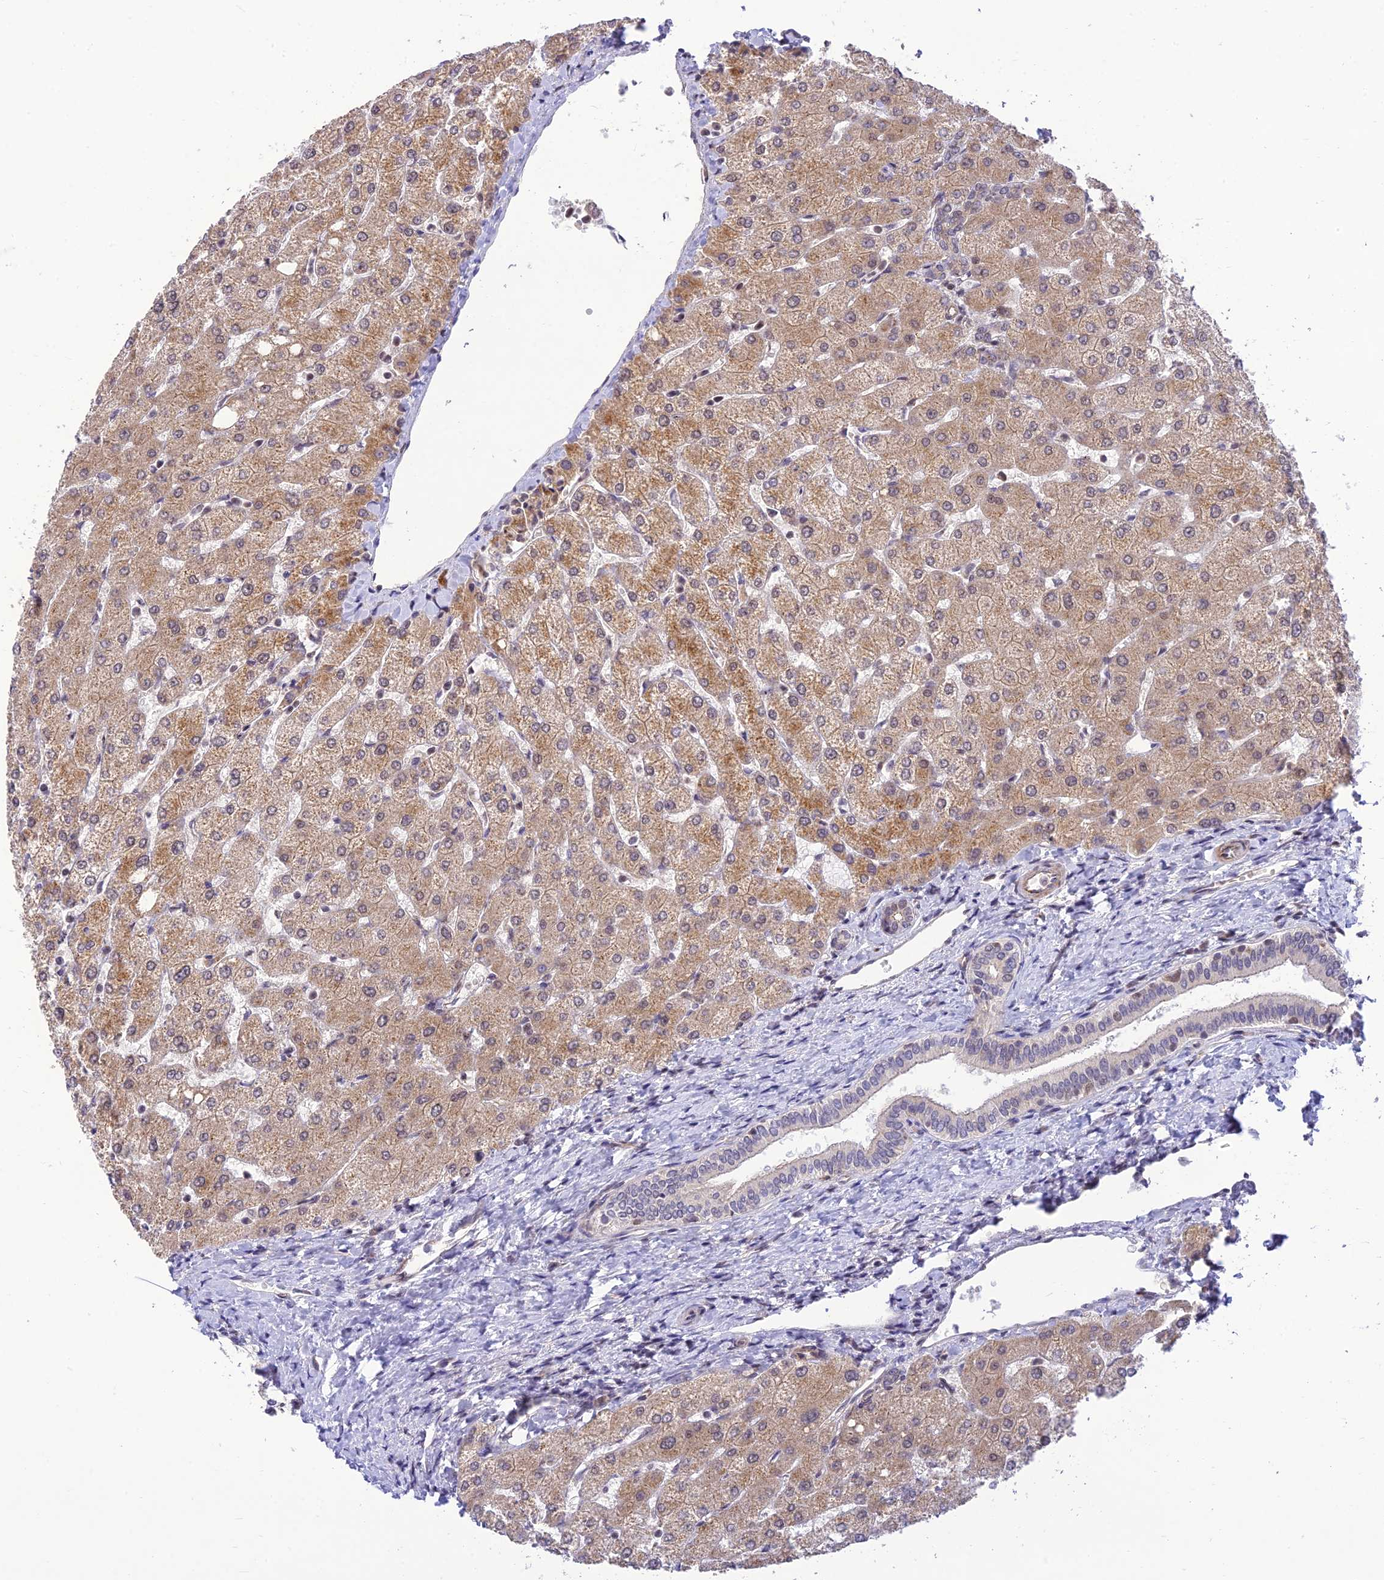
{"staining": {"intensity": "negative", "quantity": "none", "location": "none"}, "tissue": "liver", "cell_type": "Cholangiocytes", "image_type": "normal", "snomed": [{"axis": "morphology", "description": "Normal tissue, NOS"}, {"axis": "topography", "description": "Liver"}], "caption": "Histopathology image shows no significant protein positivity in cholangiocytes of benign liver.", "gene": "MICOS13", "patient": {"sex": "female", "age": 54}}